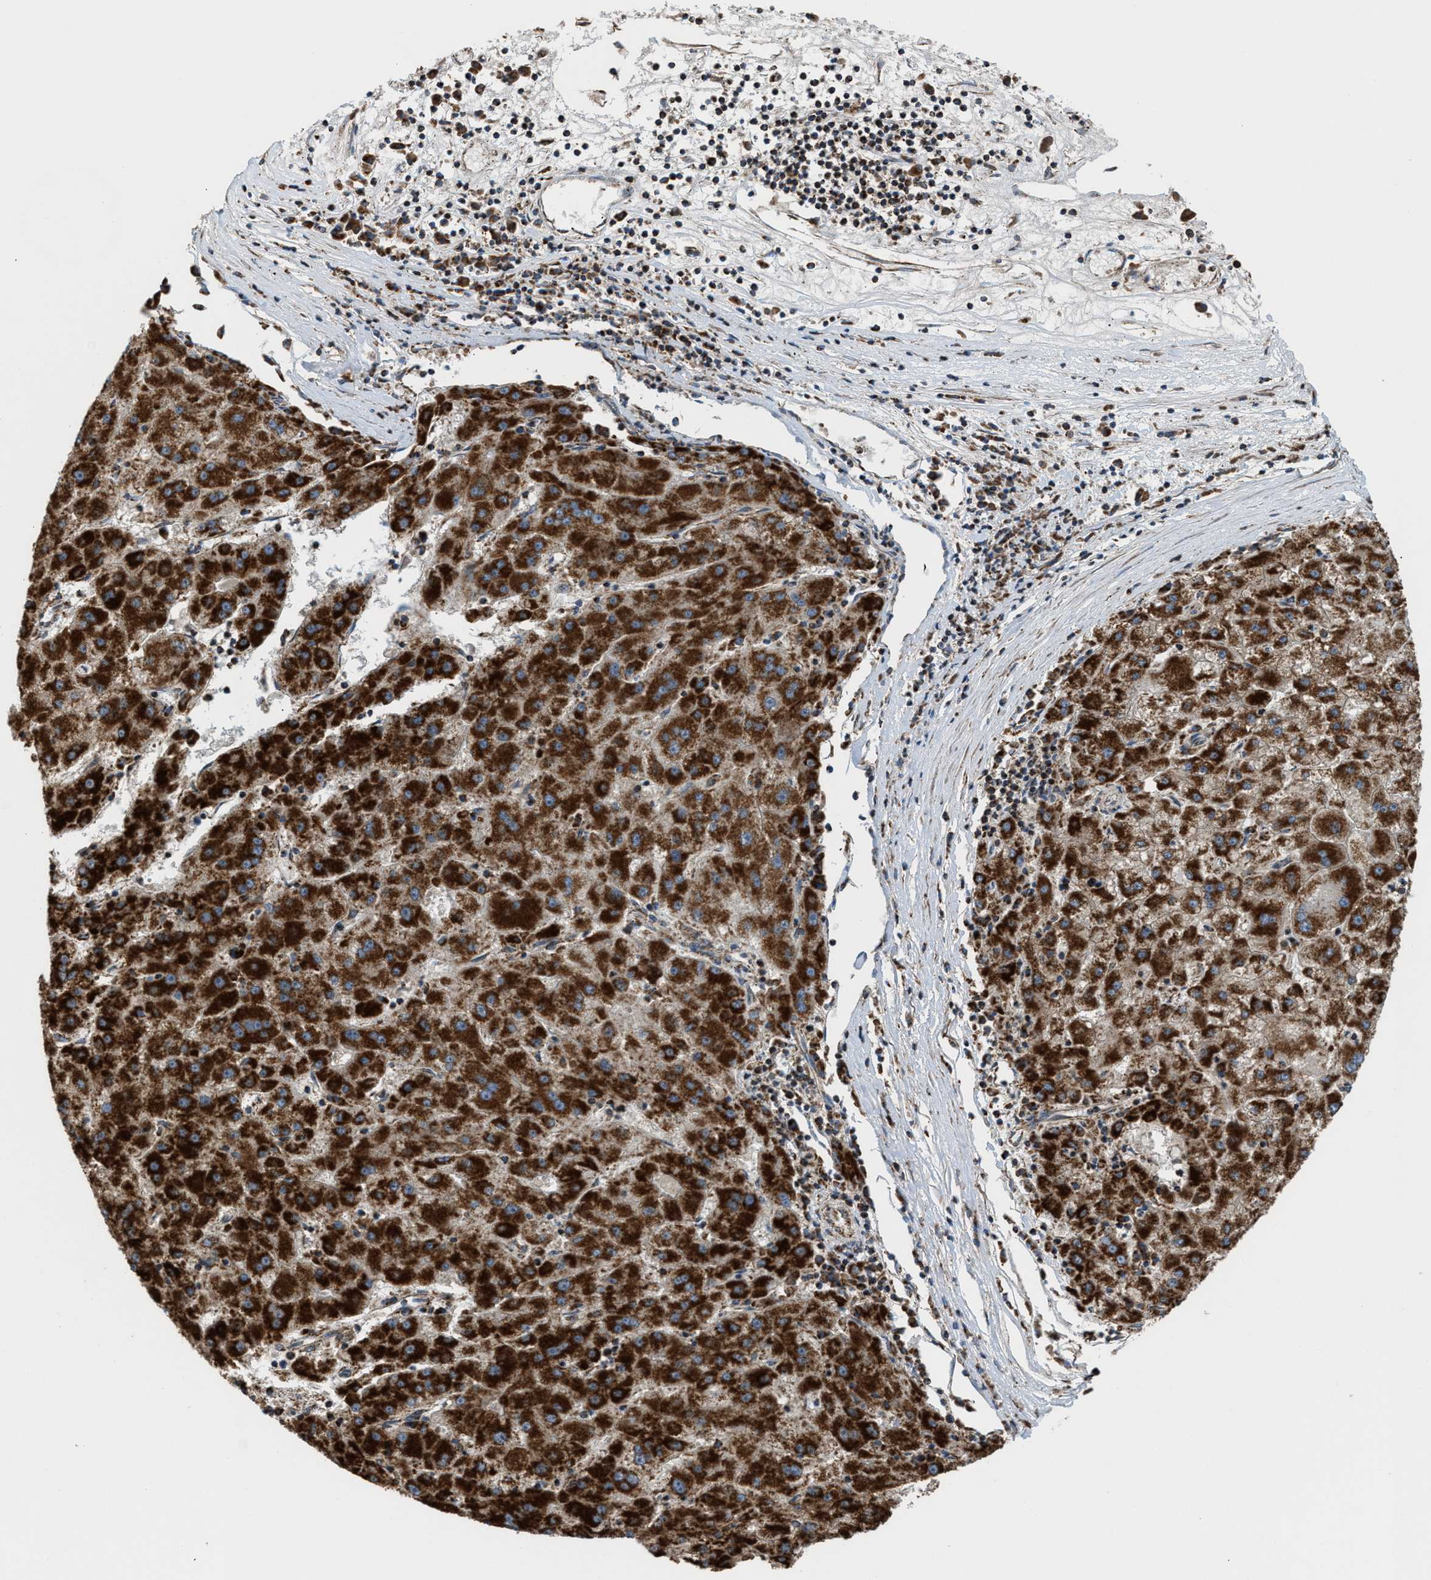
{"staining": {"intensity": "strong", "quantity": ">75%", "location": "cytoplasmic/membranous"}, "tissue": "liver cancer", "cell_type": "Tumor cells", "image_type": "cancer", "snomed": [{"axis": "morphology", "description": "Carcinoma, Hepatocellular, NOS"}, {"axis": "topography", "description": "Liver"}], "caption": "This photomicrograph displays immunohistochemistry staining of human liver cancer, with high strong cytoplasmic/membranous staining in about >75% of tumor cells.", "gene": "SGSM2", "patient": {"sex": "male", "age": 72}}